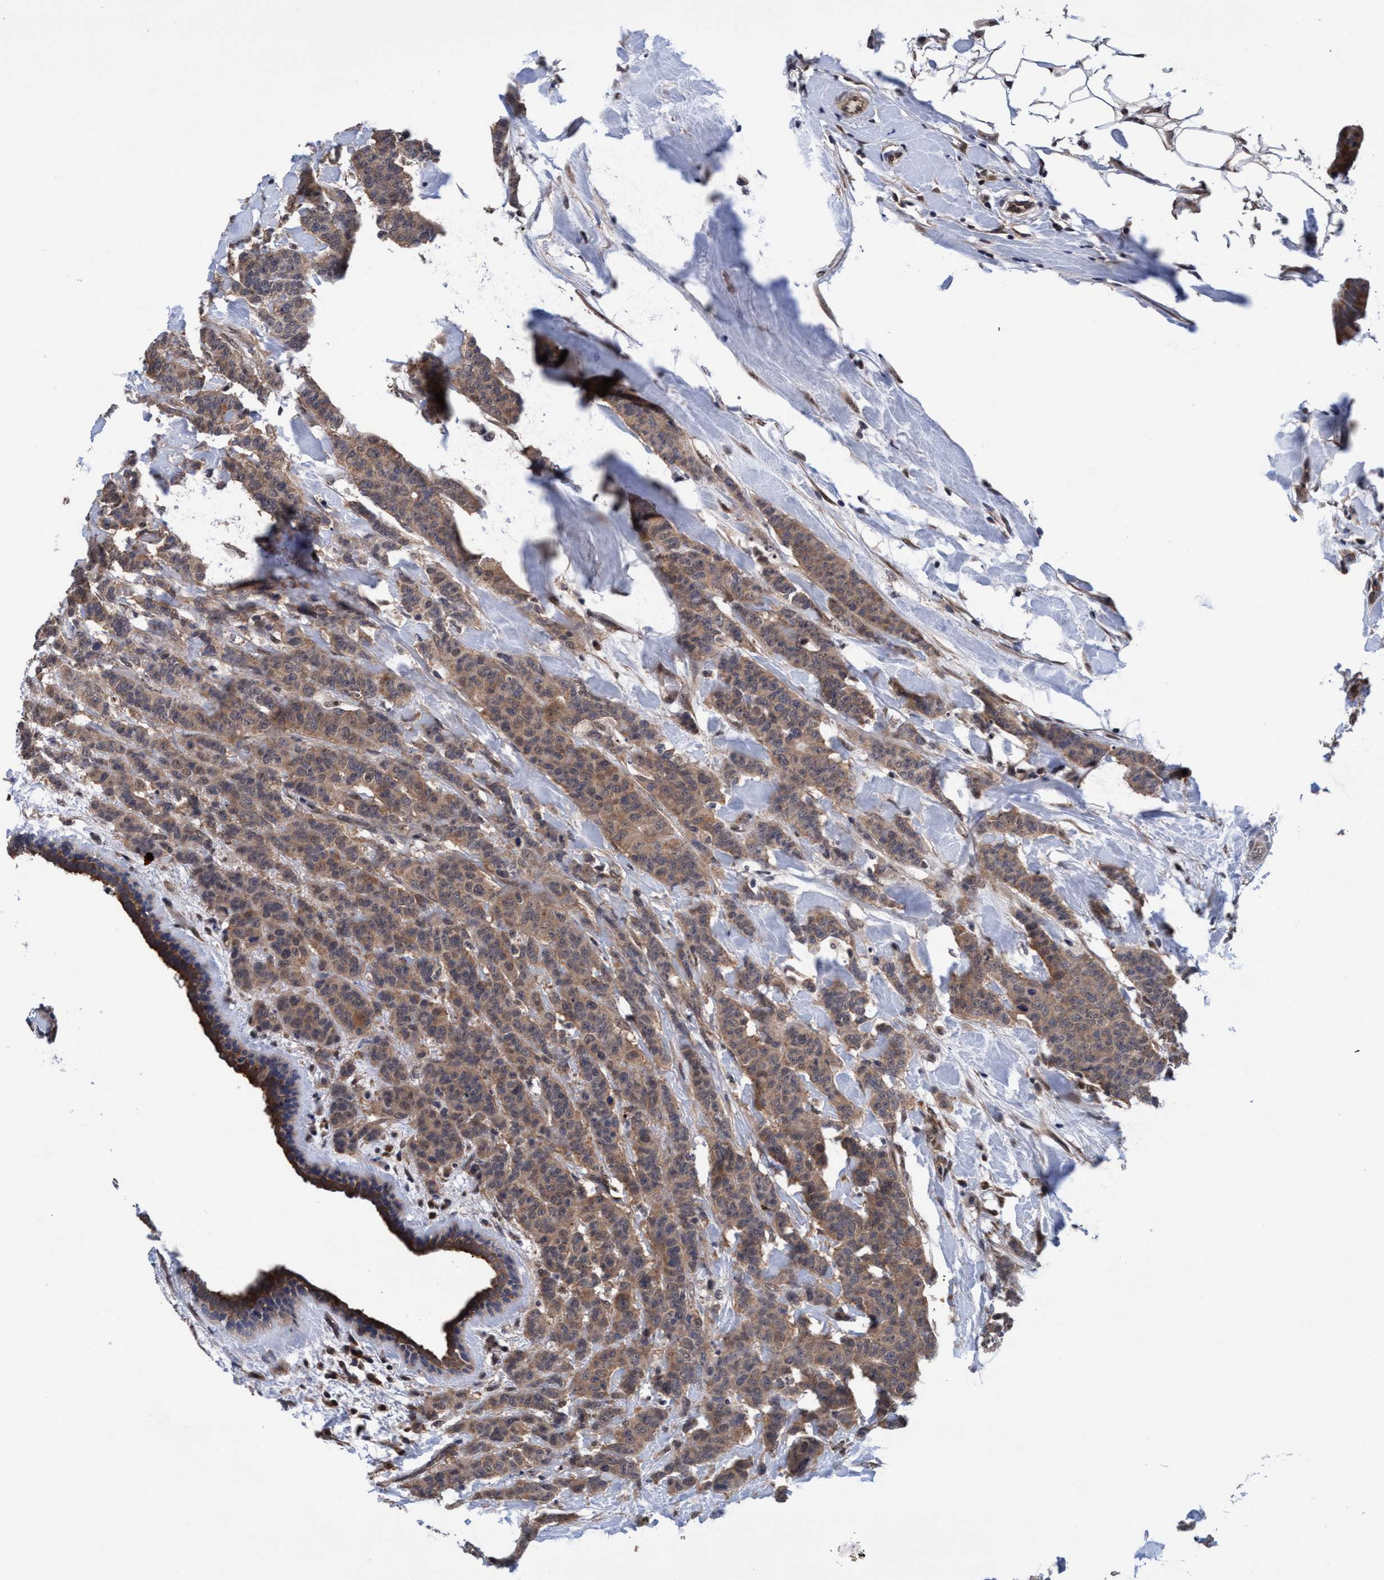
{"staining": {"intensity": "moderate", "quantity": ">75%", "location": "cytoplasmic/membranous"}, "tissue": "breast cancer", "cell_type": "Tumor cells", "image_type": "cancer", "snomed": [{"axis": "morphology", "description": "Normal tissue, NOS"}, {"axis": "morphology", "description": "Duct carcinoma"}, {"axis": "topography", "description": "Breast"}], "caption": "Invasive ductal carcinoma (breast) was stained to show a protein in brown. There is medium levels of moderate cytoplasmic/membranous staining in approximately >75% of tumor cells. The protein is shown in brown color, while the nuclei are stained blue.", "gene": "PSMD12", "patient": {"sex": "female", "age": 40}}